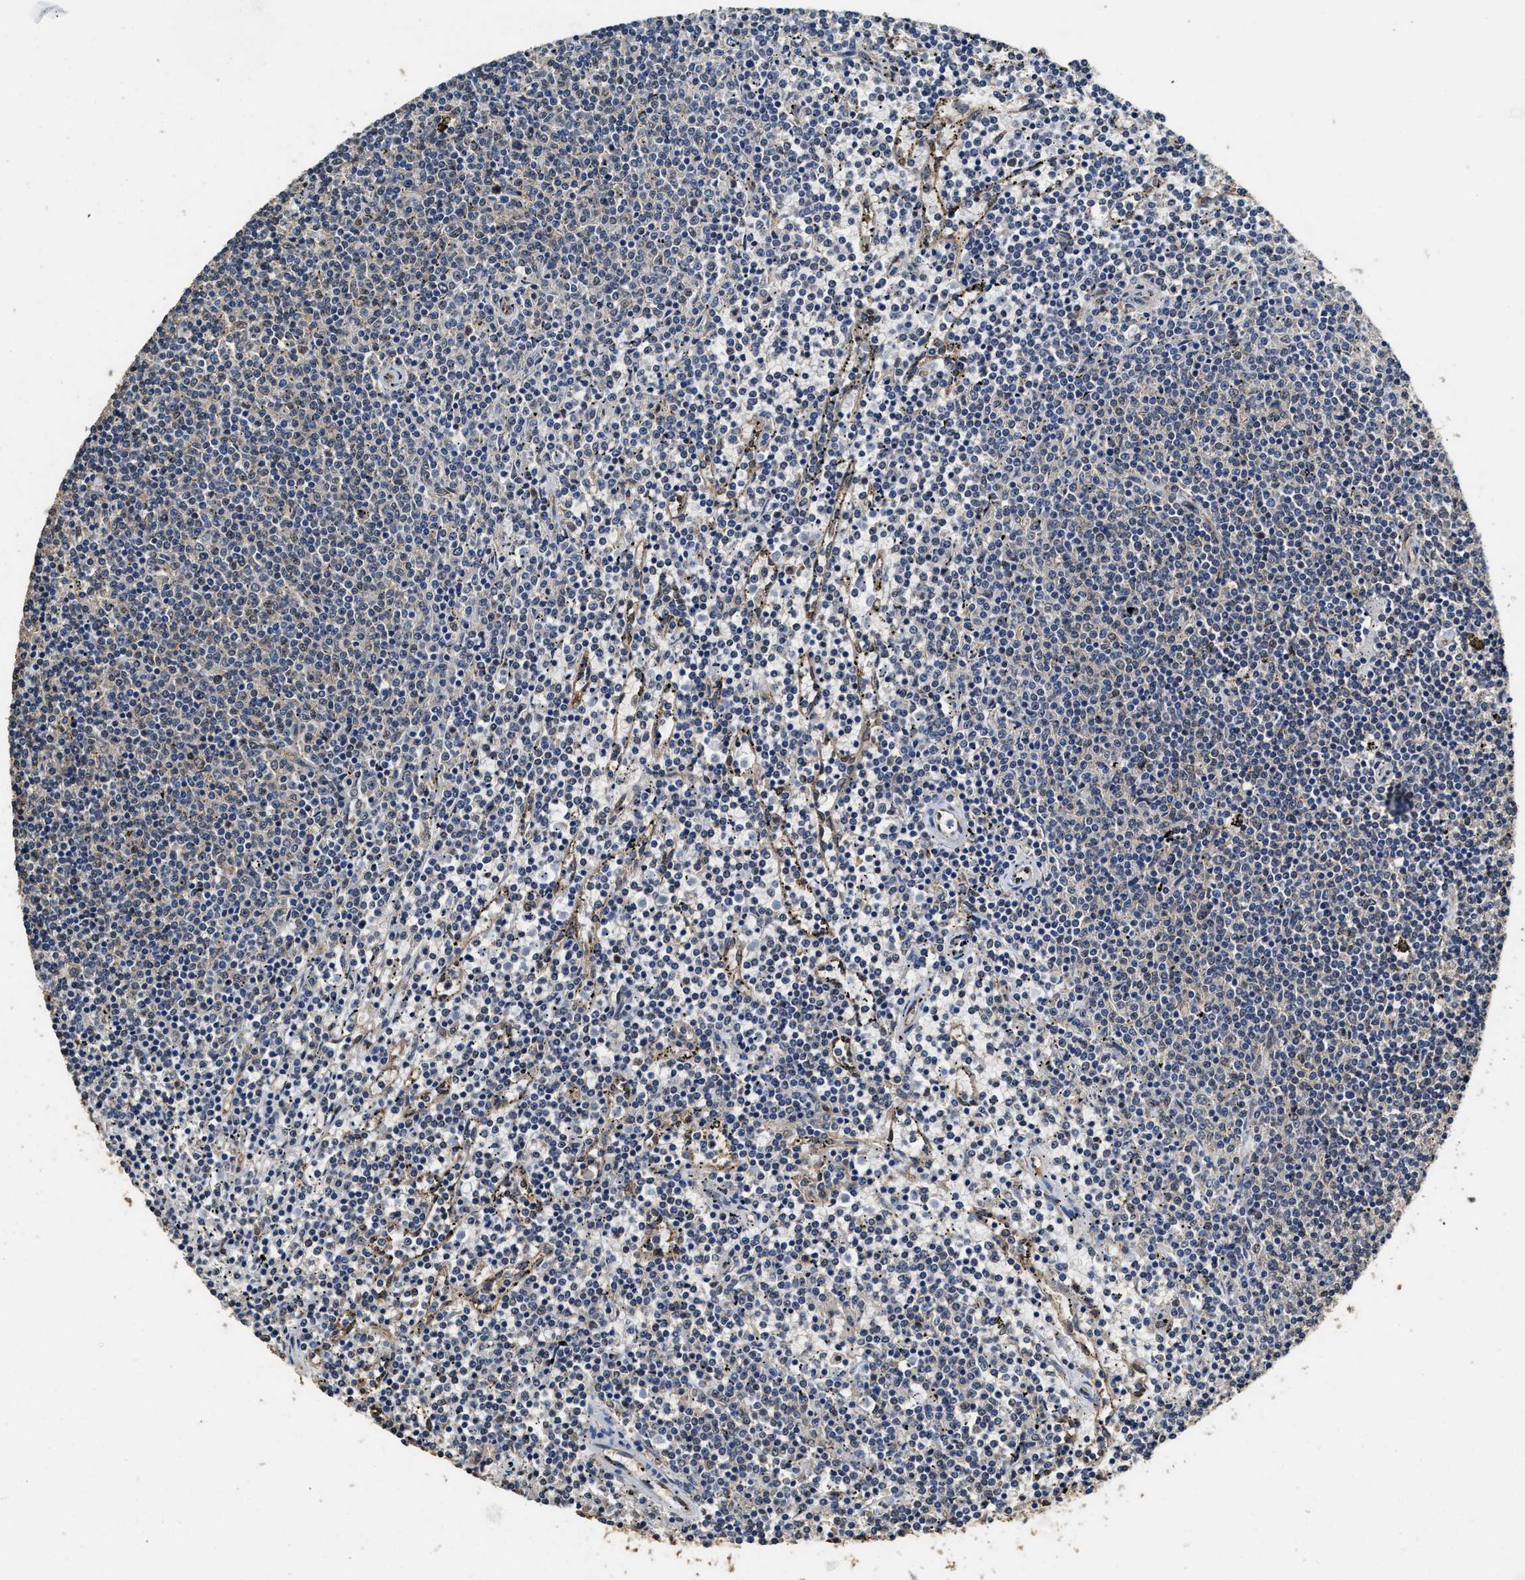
{"staining": {"intensity": "negative", "quantity": "none", "location": "none"}, "tissue": "lymphoma", "cell_type": "Tumor cells", "image_type": "cancer", "snomed": [{"axis": "morphology", "description": "Malignant lymphoma, non-Hodgkin's type, Low grade"}, {"axis": "topography", "description": "Spleen"}], "caption": "Micrograph shows no significant protein staining in tumor cells of lymphoma. The staining was performed using DAB (3,3'-diaminobenzidine) to visualize the protein expression in brown, while the nuclei were stained in blue with hematoxylin (Magnification: 20x).", "gene": "YWHAE", "patient": {"sex": "female", "age": 50}}